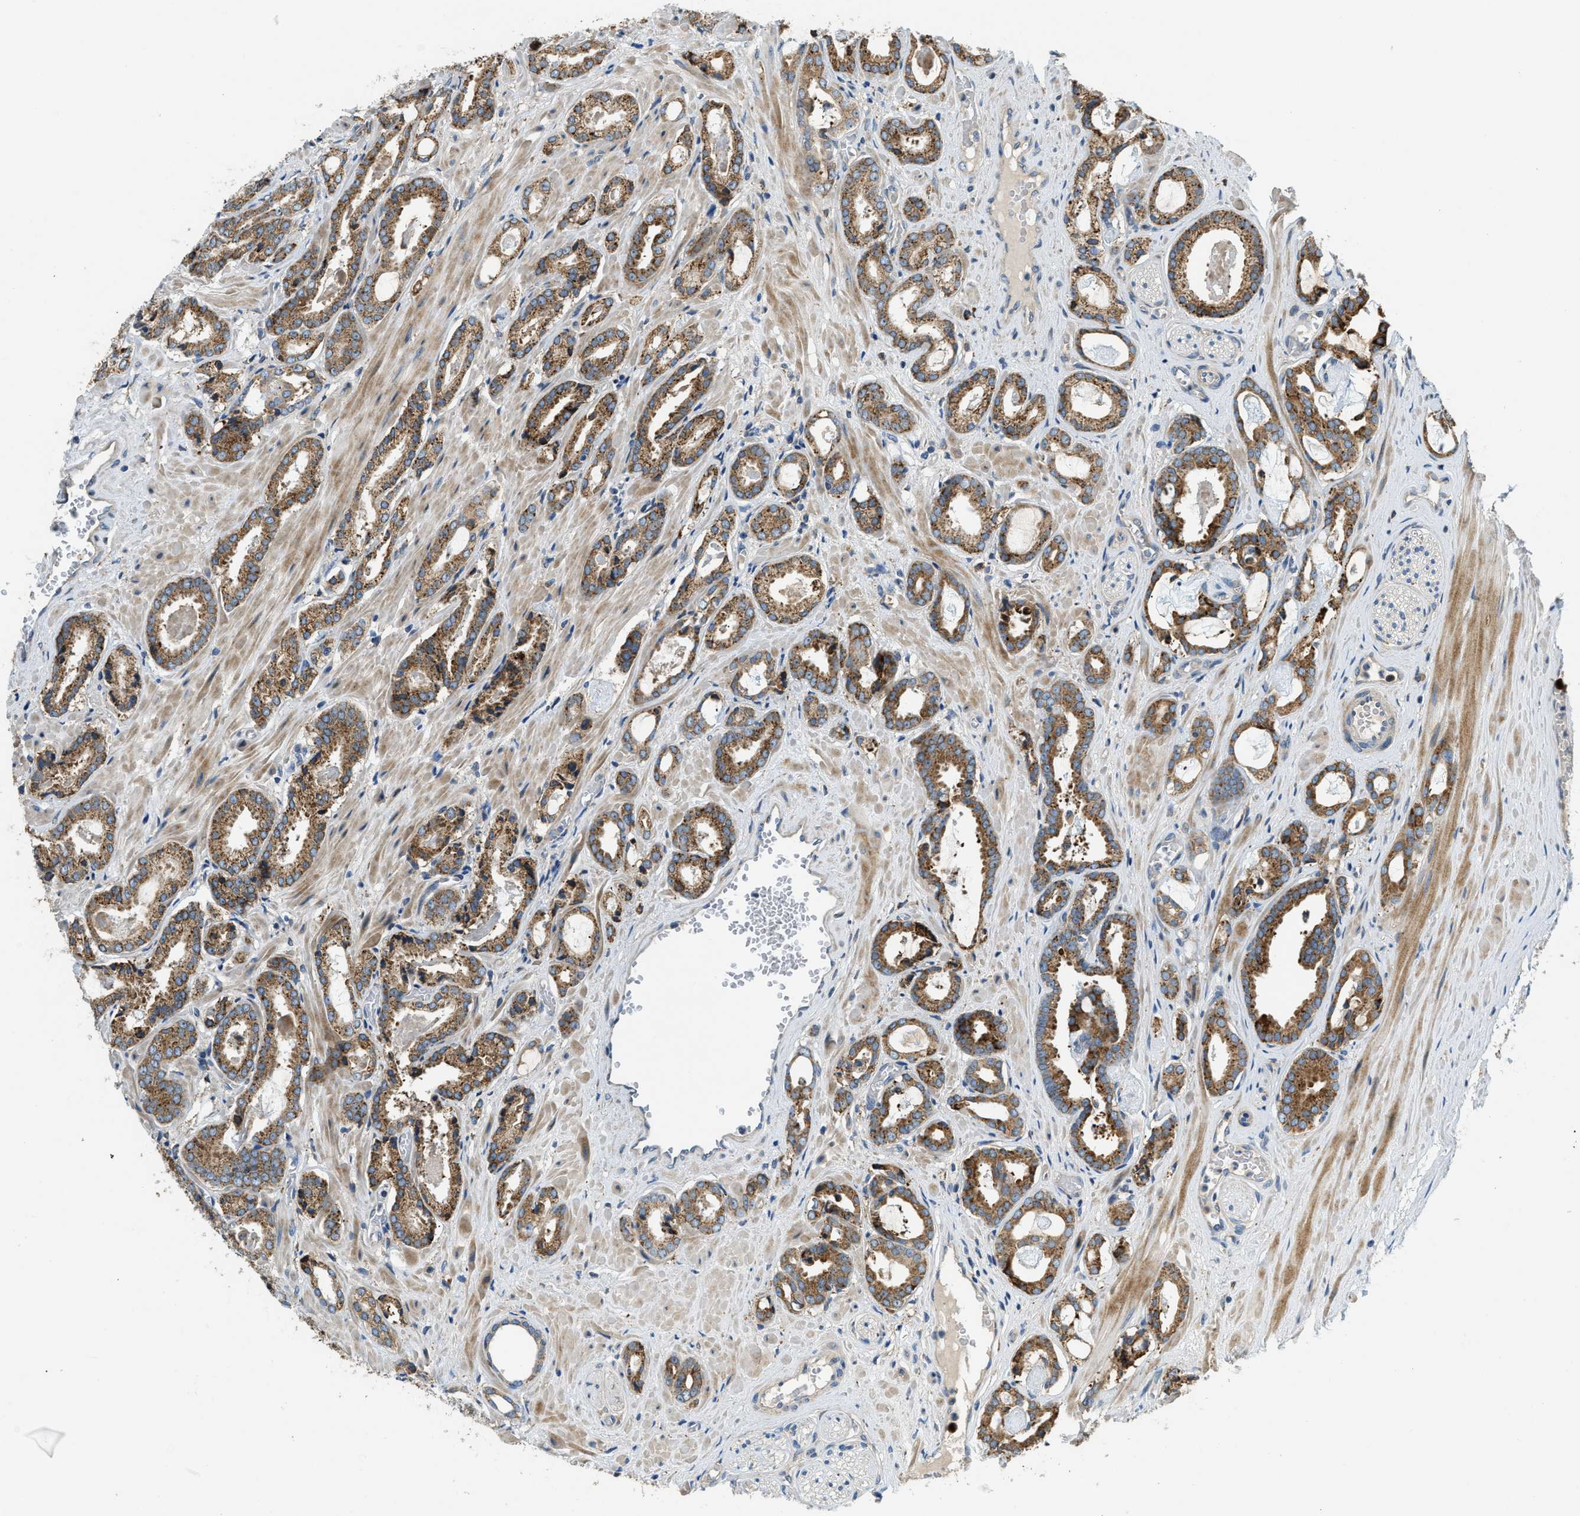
{"staining": {"intensity": "moderate", "quantity": ">75%", "location": "cytoplasmic/membranous"}, "tissue": "prostate cancer", "cell_type": "Tumor cells", "image_type": "cancer", "snomed": [{"axis": "morphology", "description": "Adenocarcinoma, Low grade"}, {"axis": "topography", "description": "Prostate"}], "caption": "Tumor cells exhibit medium levels of moderate cytoplasmic/membranous staining in approximately >75% of cells in adenocarcinoma (low-grade) (prostate).", "gene": "TMEM68", "patient": {"sex": "male", "age": 53}}